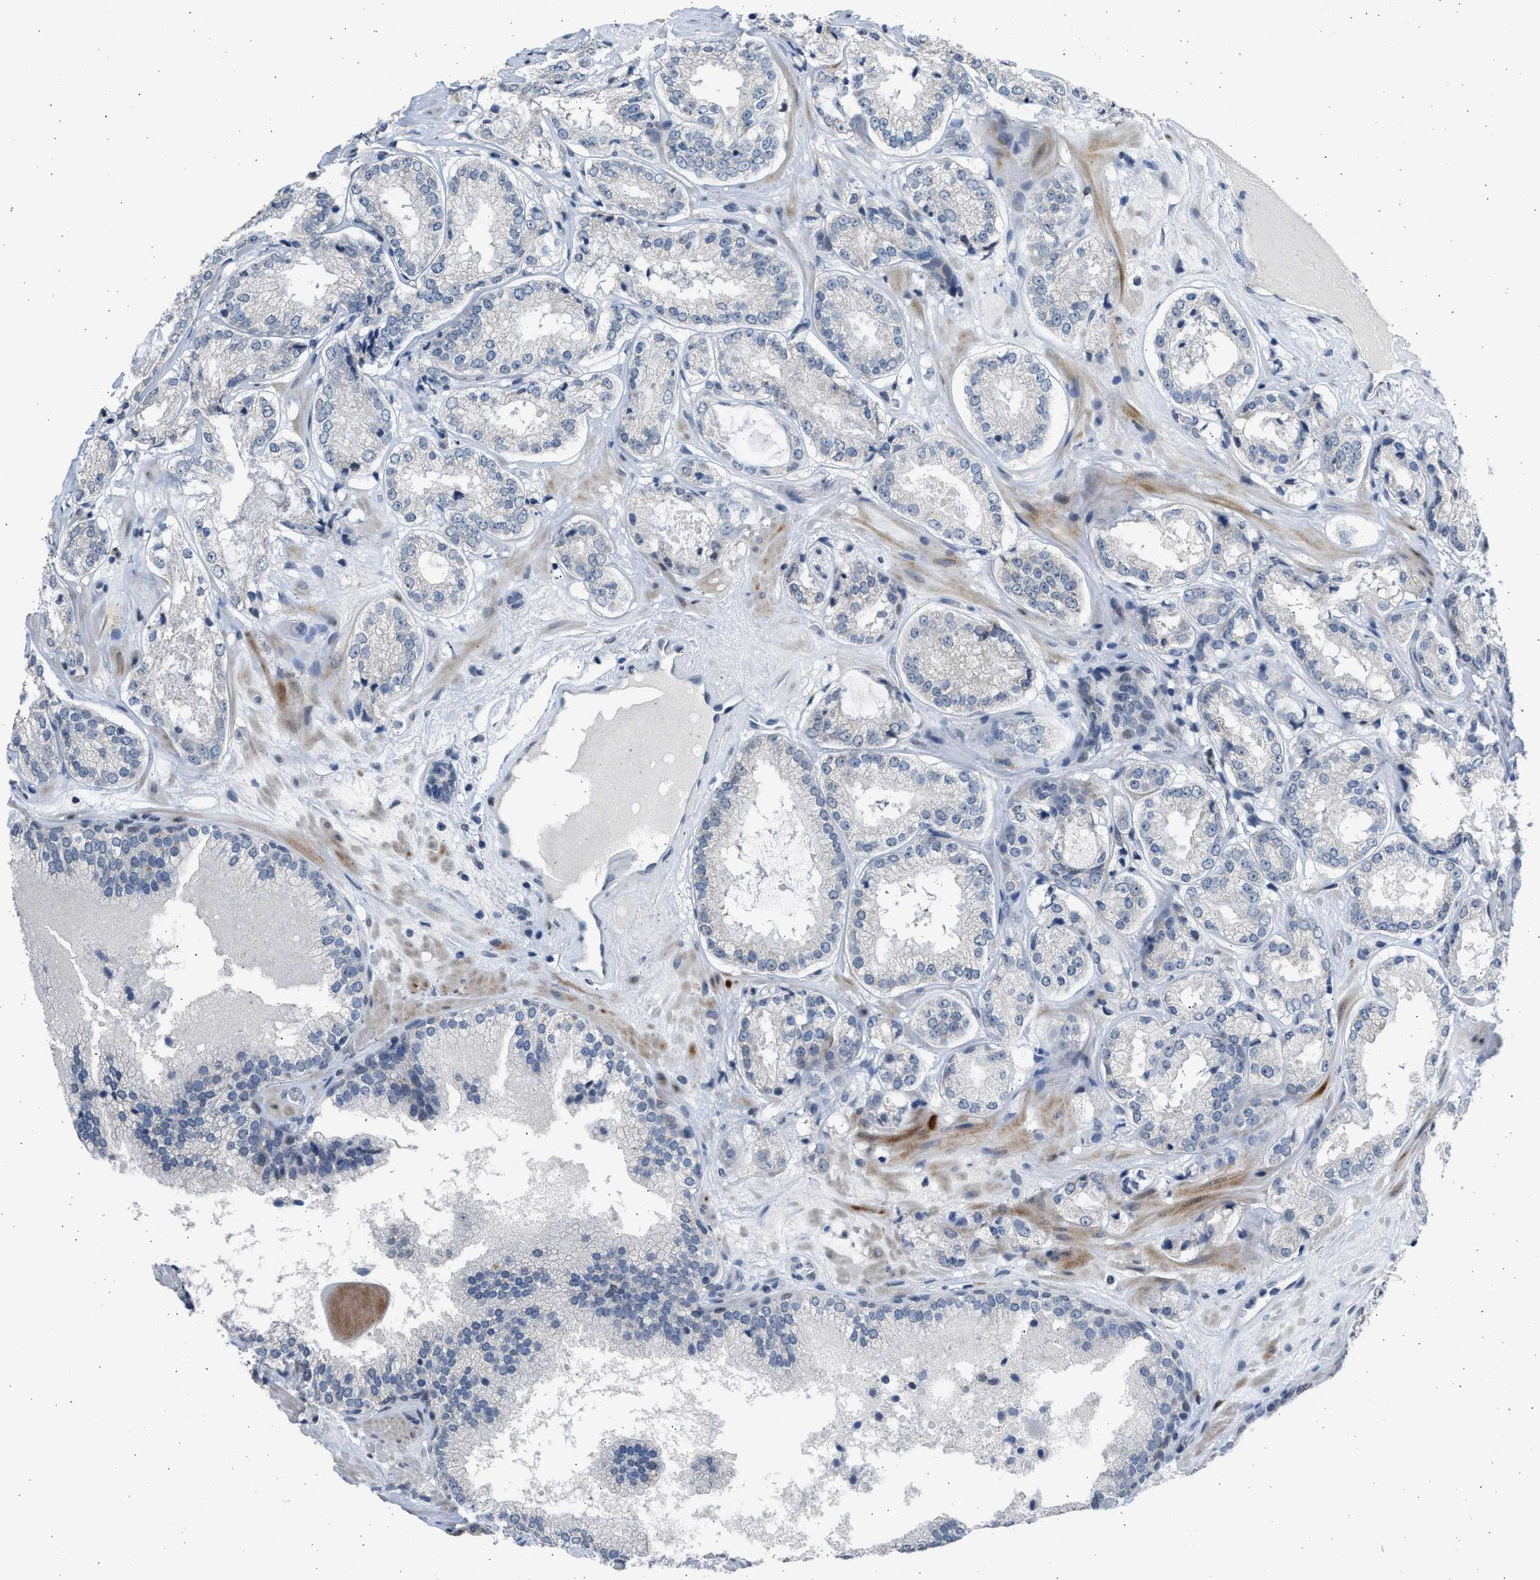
{"staining": {"intensity": "negative", "quantity": "none", "location": "none"}, "tissue": "prostate cancer", "cell_type": "Tumor cells", "image_type": "cancer", "snomed": [{"axis": "morphology", "description": "Adenocarcinoma, High grade"}, {"axis": "topography", "description": "Prostate"}], "caption": "Immunohistochemistry image of neoplastic tissue: prostate cancer (high-grade adenocarcinoma) stained with DAB (3,3'-diaminobenzidine) exhibits no significant protein expression in tumor cells.", "gene": "HMGN3", "patient": {"sex": "male", "age": 65}}